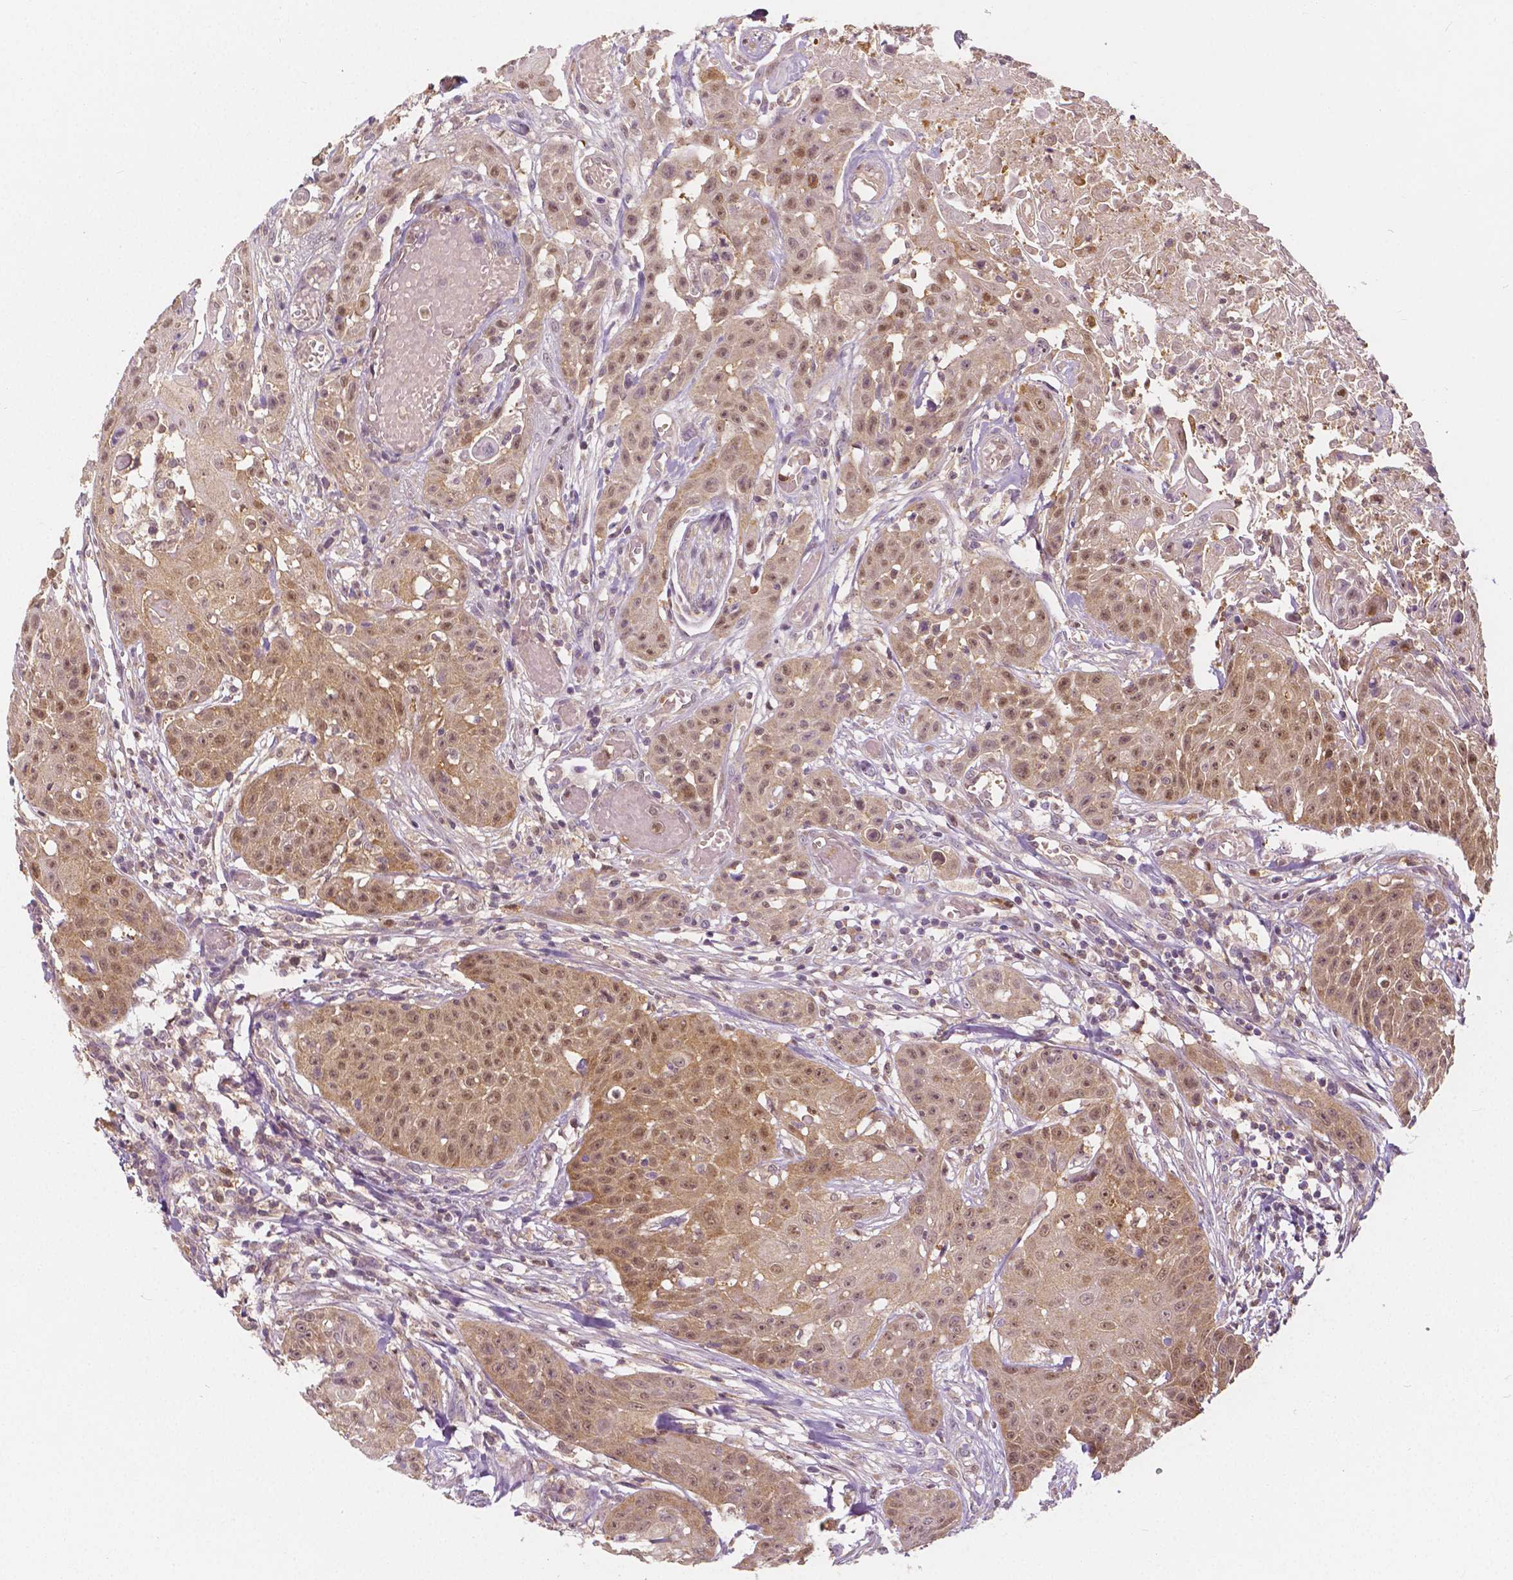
{"staining": {"intensity": "moderate", "quantity": ">75%", "location": "cytoplasmic/membranous,nuclear"}, "tissue": "head and neck cancer", "cell_type": "Tumor cells", "image_type": "cancer", "snomed": [{"axis": "morphology", "description": "Squamous cell carcinoma, NOS"}, {"axis": "topography", "description": "Oral tissue"}, {"axis": "topography", "description": "Head-Neck"}], "caption": "A brown stain shows moderate cytoplasmic/membranous and nuclear expression of a protein in head and neck cancer tumor cells.", "gene": "NAPRT", "patient": {"sex": "female", "age": 55}}